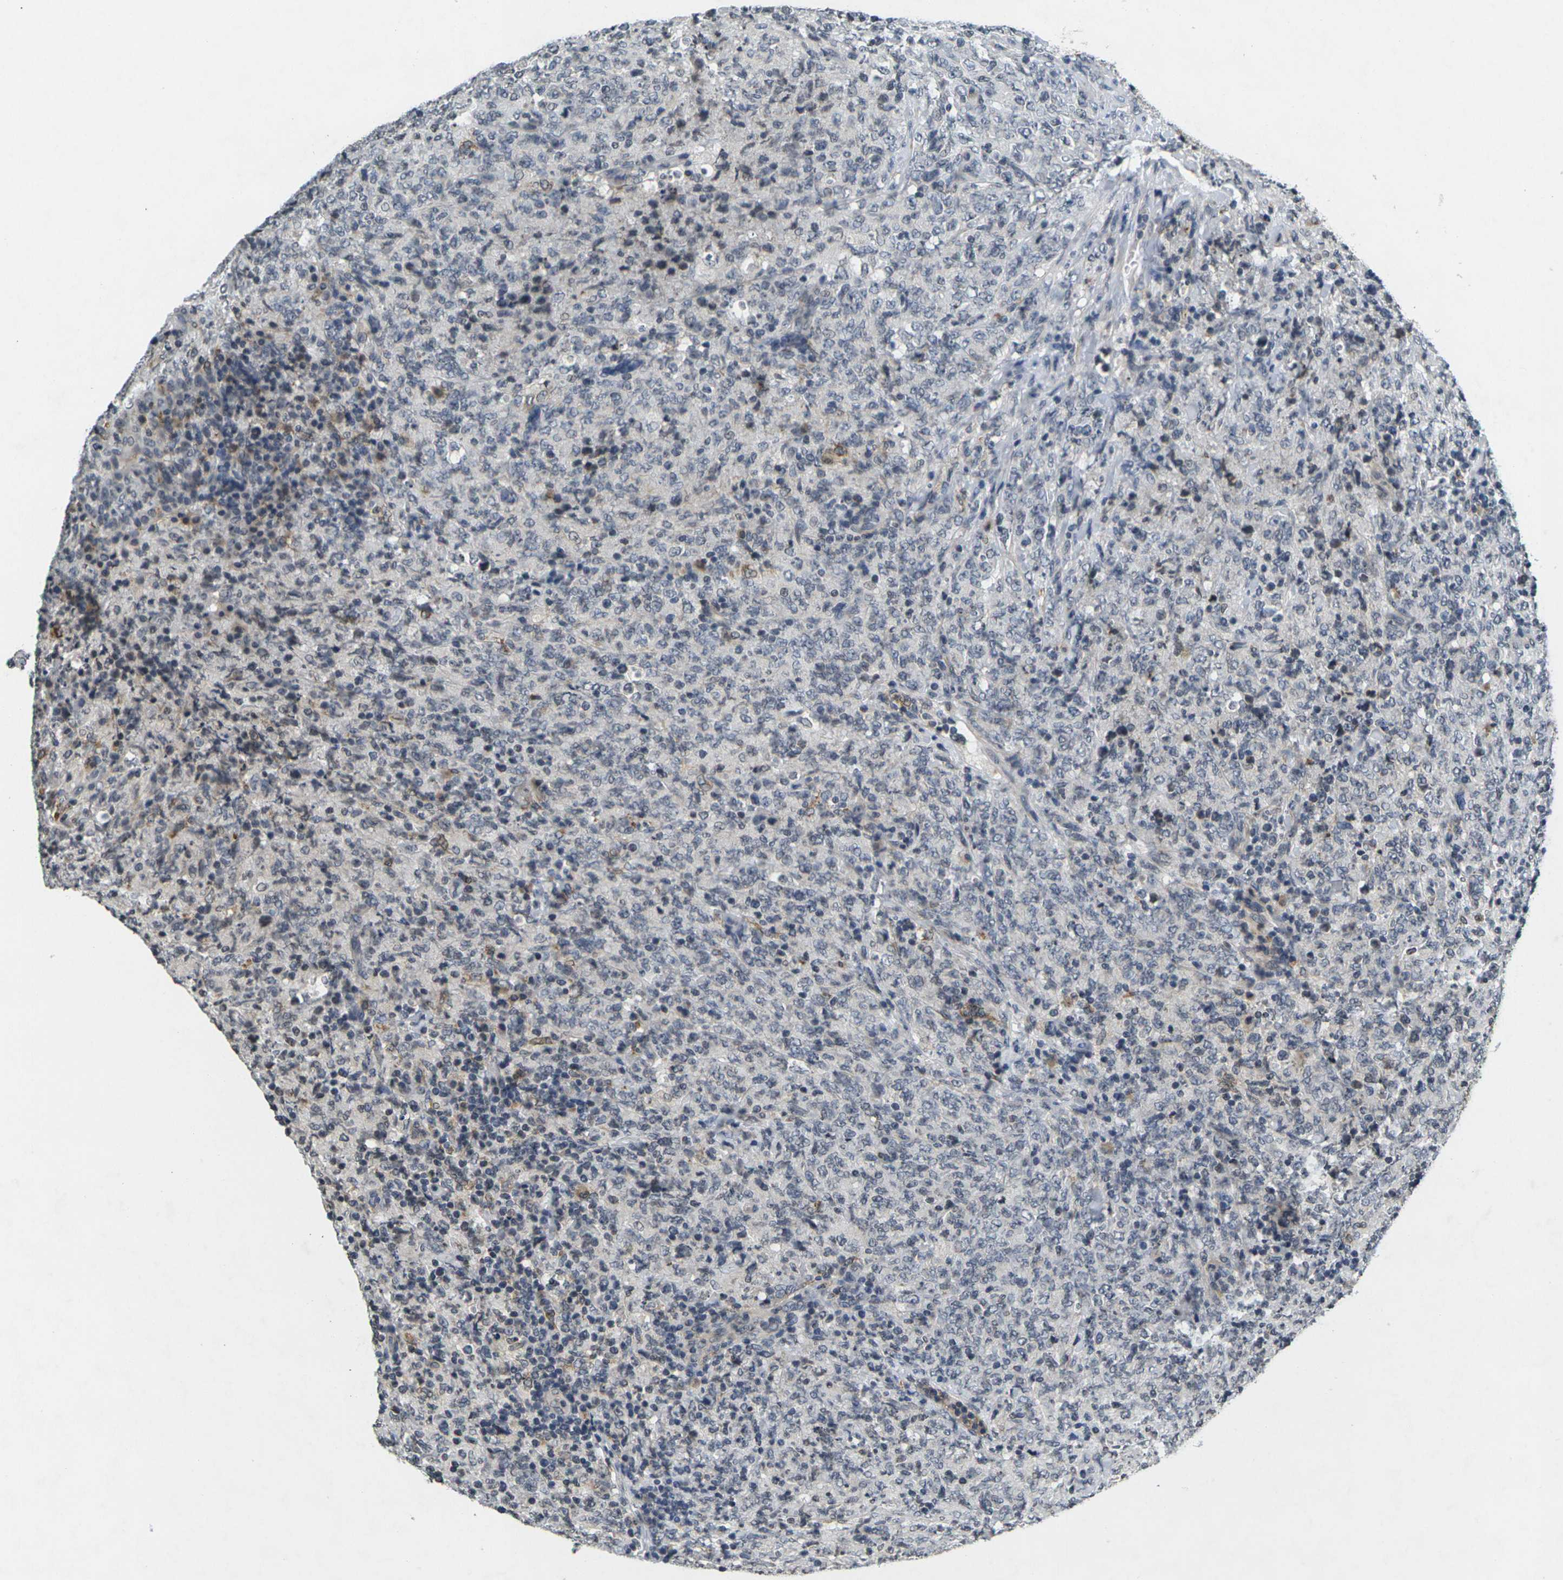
{"staining": {"intensity": "negative", "quantity": "none", "location": "none"}, "tissue": "lymphoma", "cell_type": "Tumor cells", "image_type": "cancer", "snomed": [{"axis": "morphology", "description": "Malignant lymphoma, non-Hodgkin's type, High grade"}, {"axis": "topography", "description": "Tonsil"}], "caption": "The histopathology image demonstrates no significant staining in tumor cells of malignant lymphoma, non-Hodgkin's type (high-grade).", "gene": "C1QC", "patient": {"sex": "female", "age": 36}}